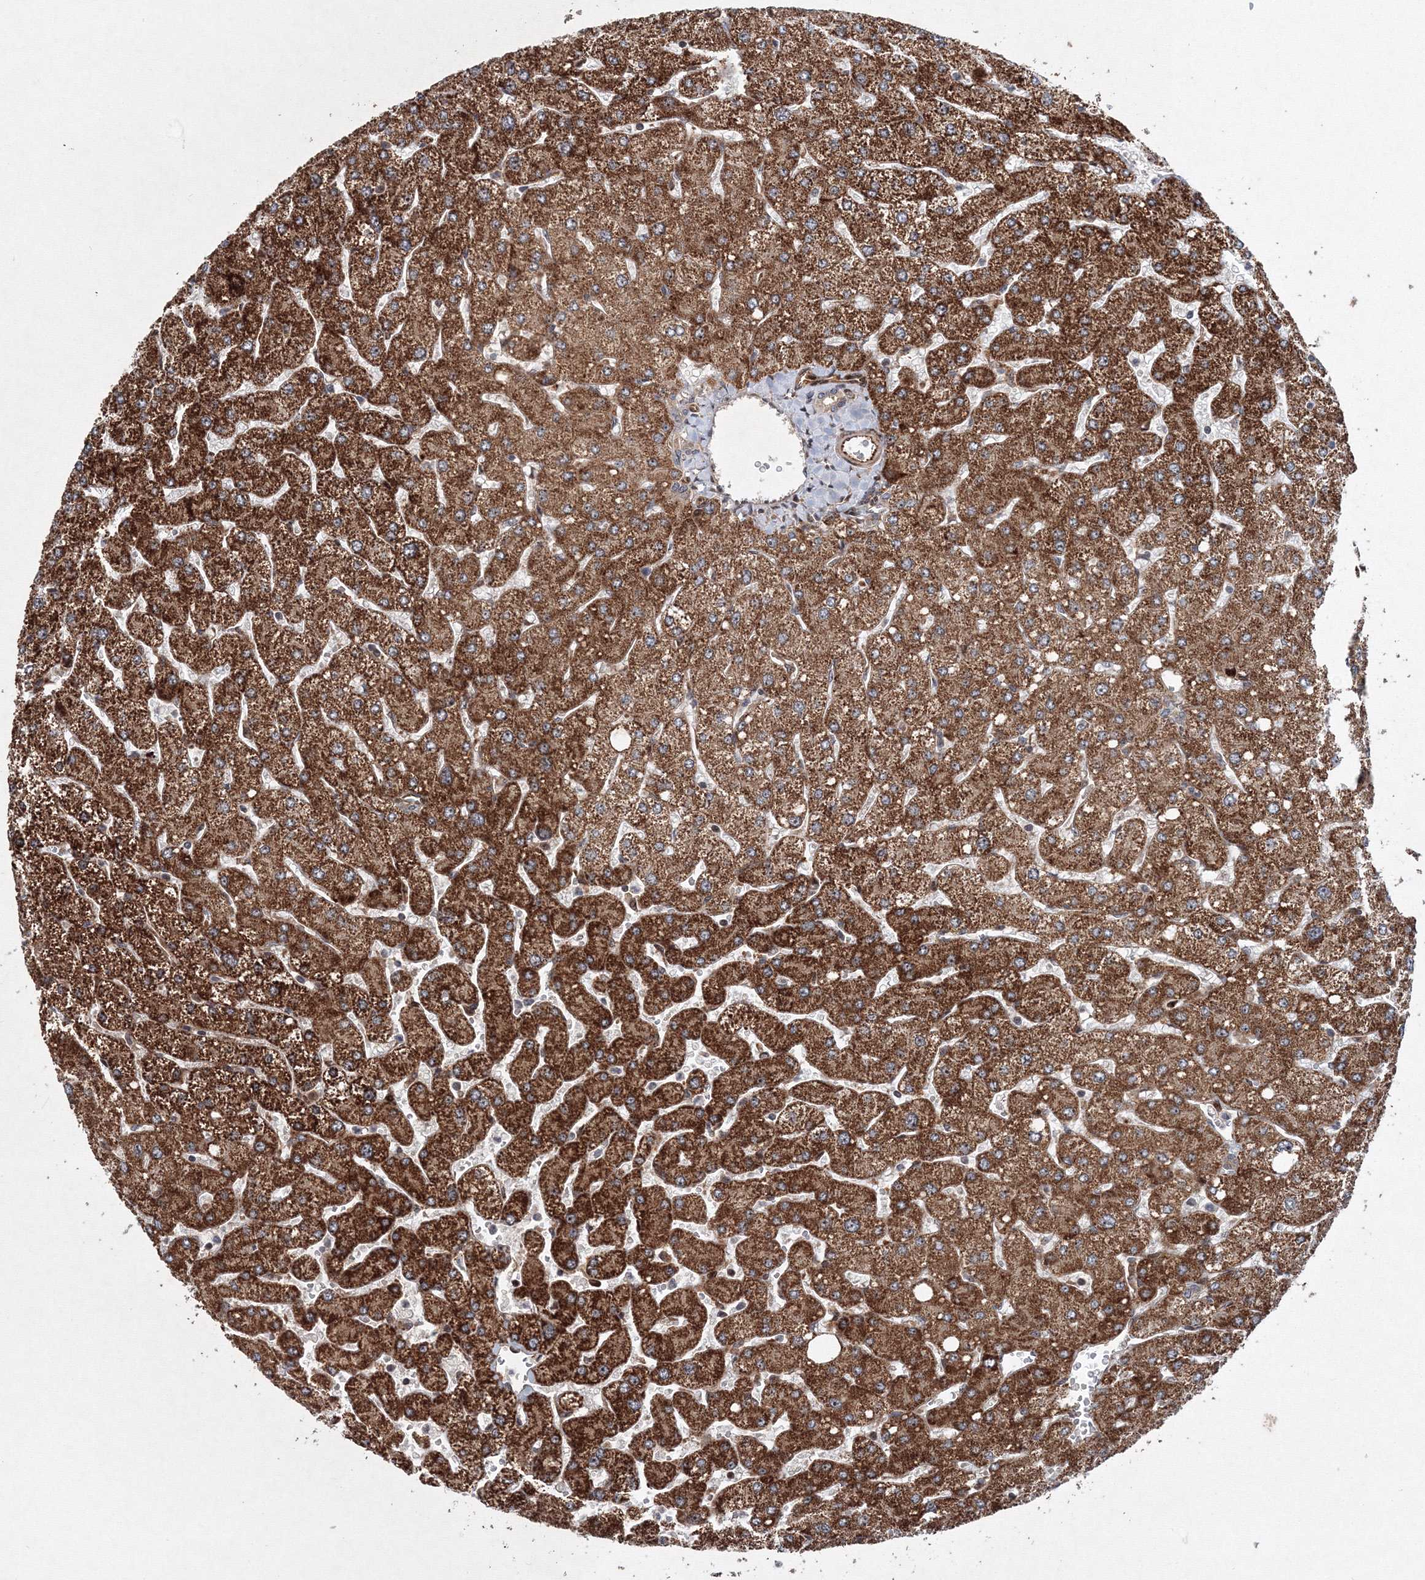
{"staining": {"intensity": "weak", "quantity": "<25%", "location": "cytoplasmic/membranous,nuclear"}, "tissue": "liver", "cell_type": "Cholangiocytes", "image_type": "normal", "snomed": [{"axis": "morphology", "description": "Normal tissue, NOS"}, {"axis": "topography", "description": "Liver"}], "caption": "Immunohistochemistry of benign human liver shows no staining in cholangiocytes. (Brightfield microscopy of DAB immunohistochemistry at high magnification).", "gene": "ANKAR", "patient": {"sex": "male", "age": 55}}